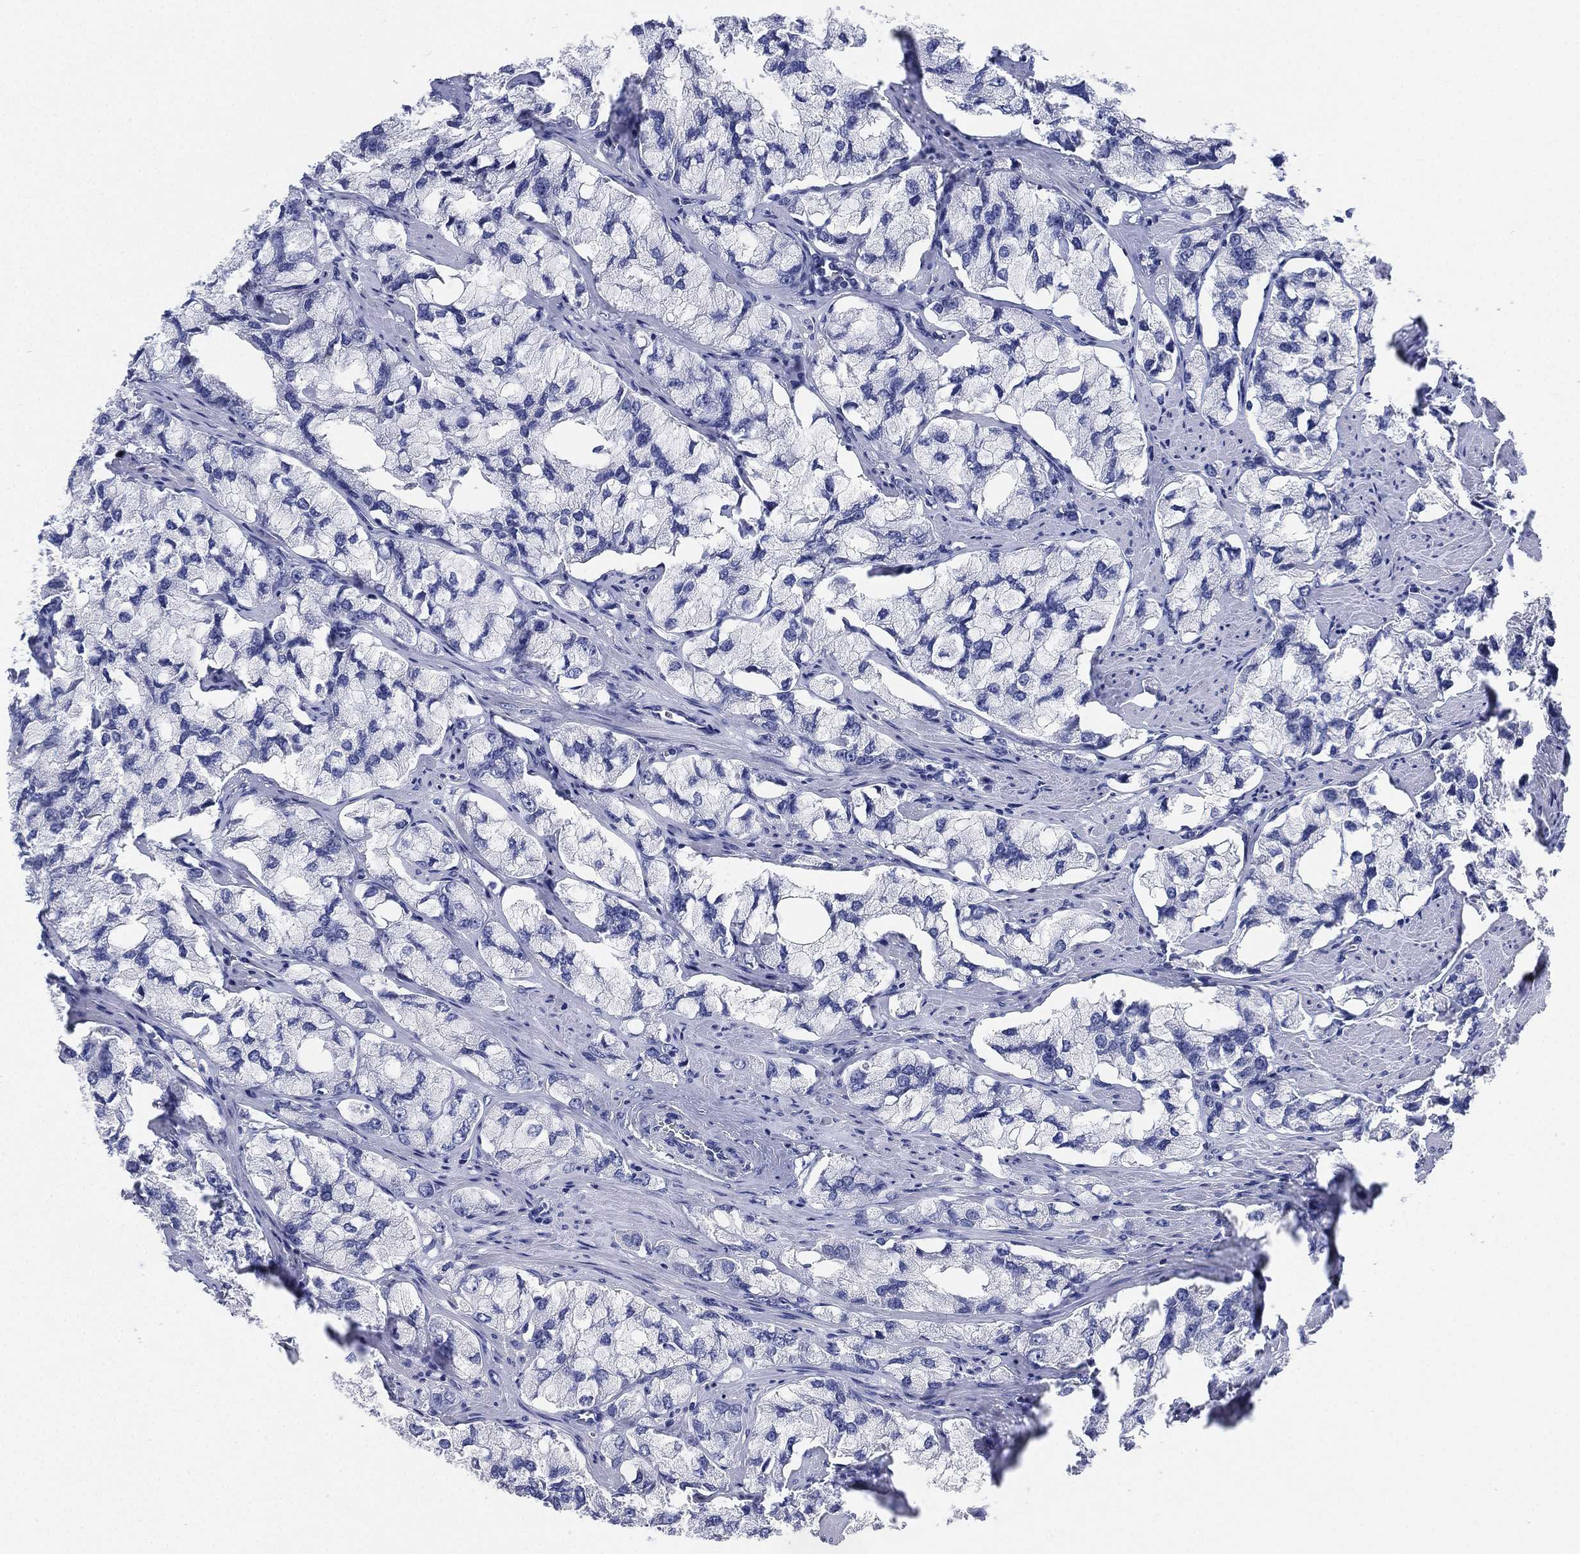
{"staining": {"intensity": "negative", "quantity": "none", "location": "none"}, "tissue": "prostate cancer", "cell_type": "Tumor cells", "image_type": "cancer", "snomed": [{"axis": "morphology", "description": "Adenocarcinoma, NOS"}, {"axis": "topography", "description": "Prostate and seminal vesicle, NOS"}, {"axis": "topography", "description": "Prostate"}], "caption": "The immunohistochemistry photomicrograph has no significant positivity in tumor cells of adenocarcinoma (prostate) tissue. The staining was performed using DAB to visualize the protein expression in brown, while the nuclei were stained in blue with hematoxylin (Magnification: 20x).", "gene": "IYD", "patient": {"sex": "male", "age": 64}}